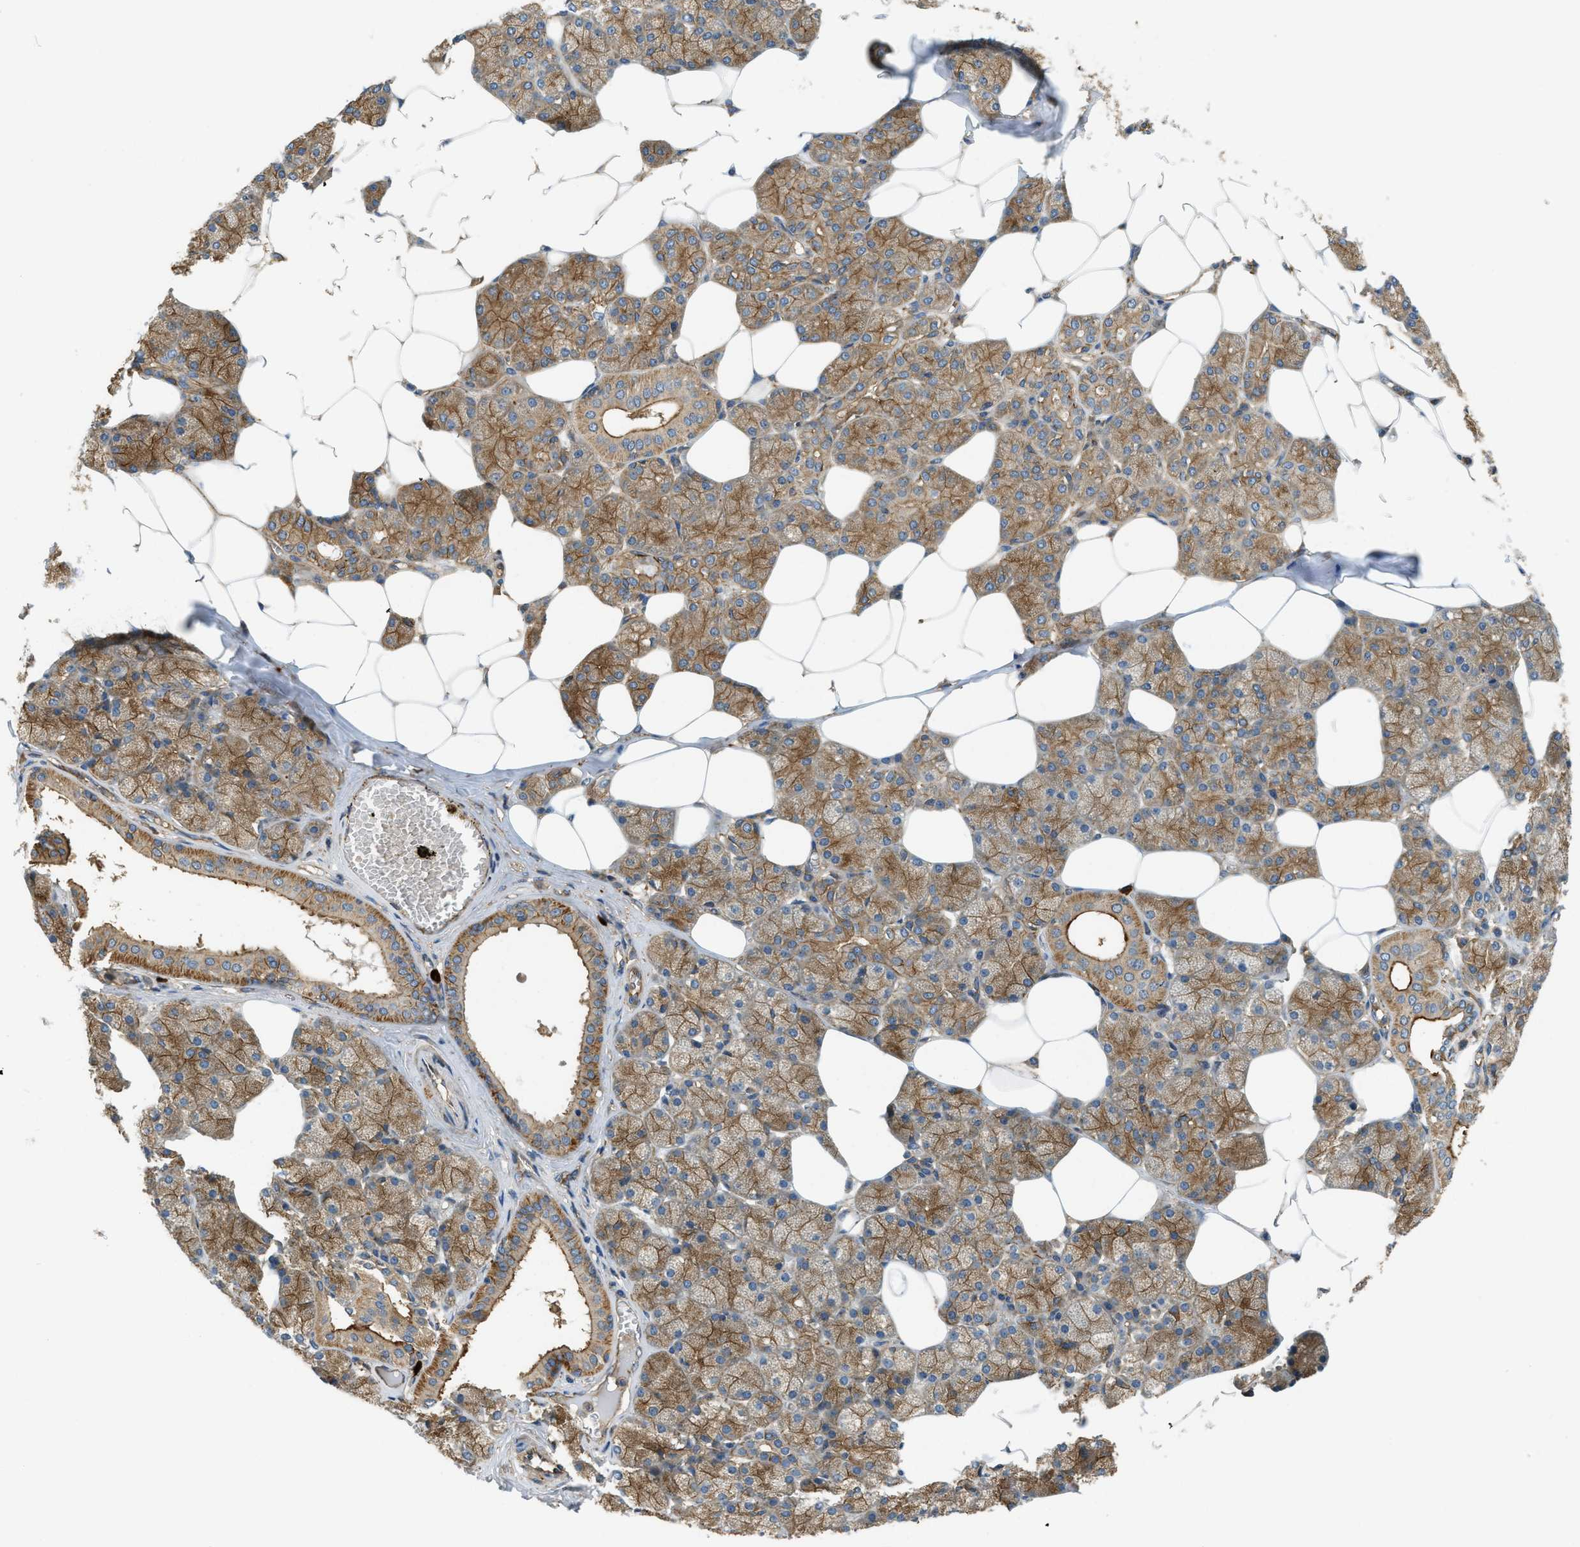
{"staining": {"intensity": "strong", "quantity": "25%-75%", "location": "cytoplasmic/membranous"}, "tissue": "salivary gland", "cell_type": "Glandular cells", "image_type": "normal", "snomed": [{"axis": "morphology", "description": "Normal tissue, NOS"}, {"axis": "topography", "description": "Salivary gland"}], "caption": "Immunohistochemical staining of normal salivary gland displays high levels of strong cytoplasmic/membranous positivity in about 25%-75% of glandular cells.", "gene": "BAG4", "patient": {"sex": "male", "age": 62}}